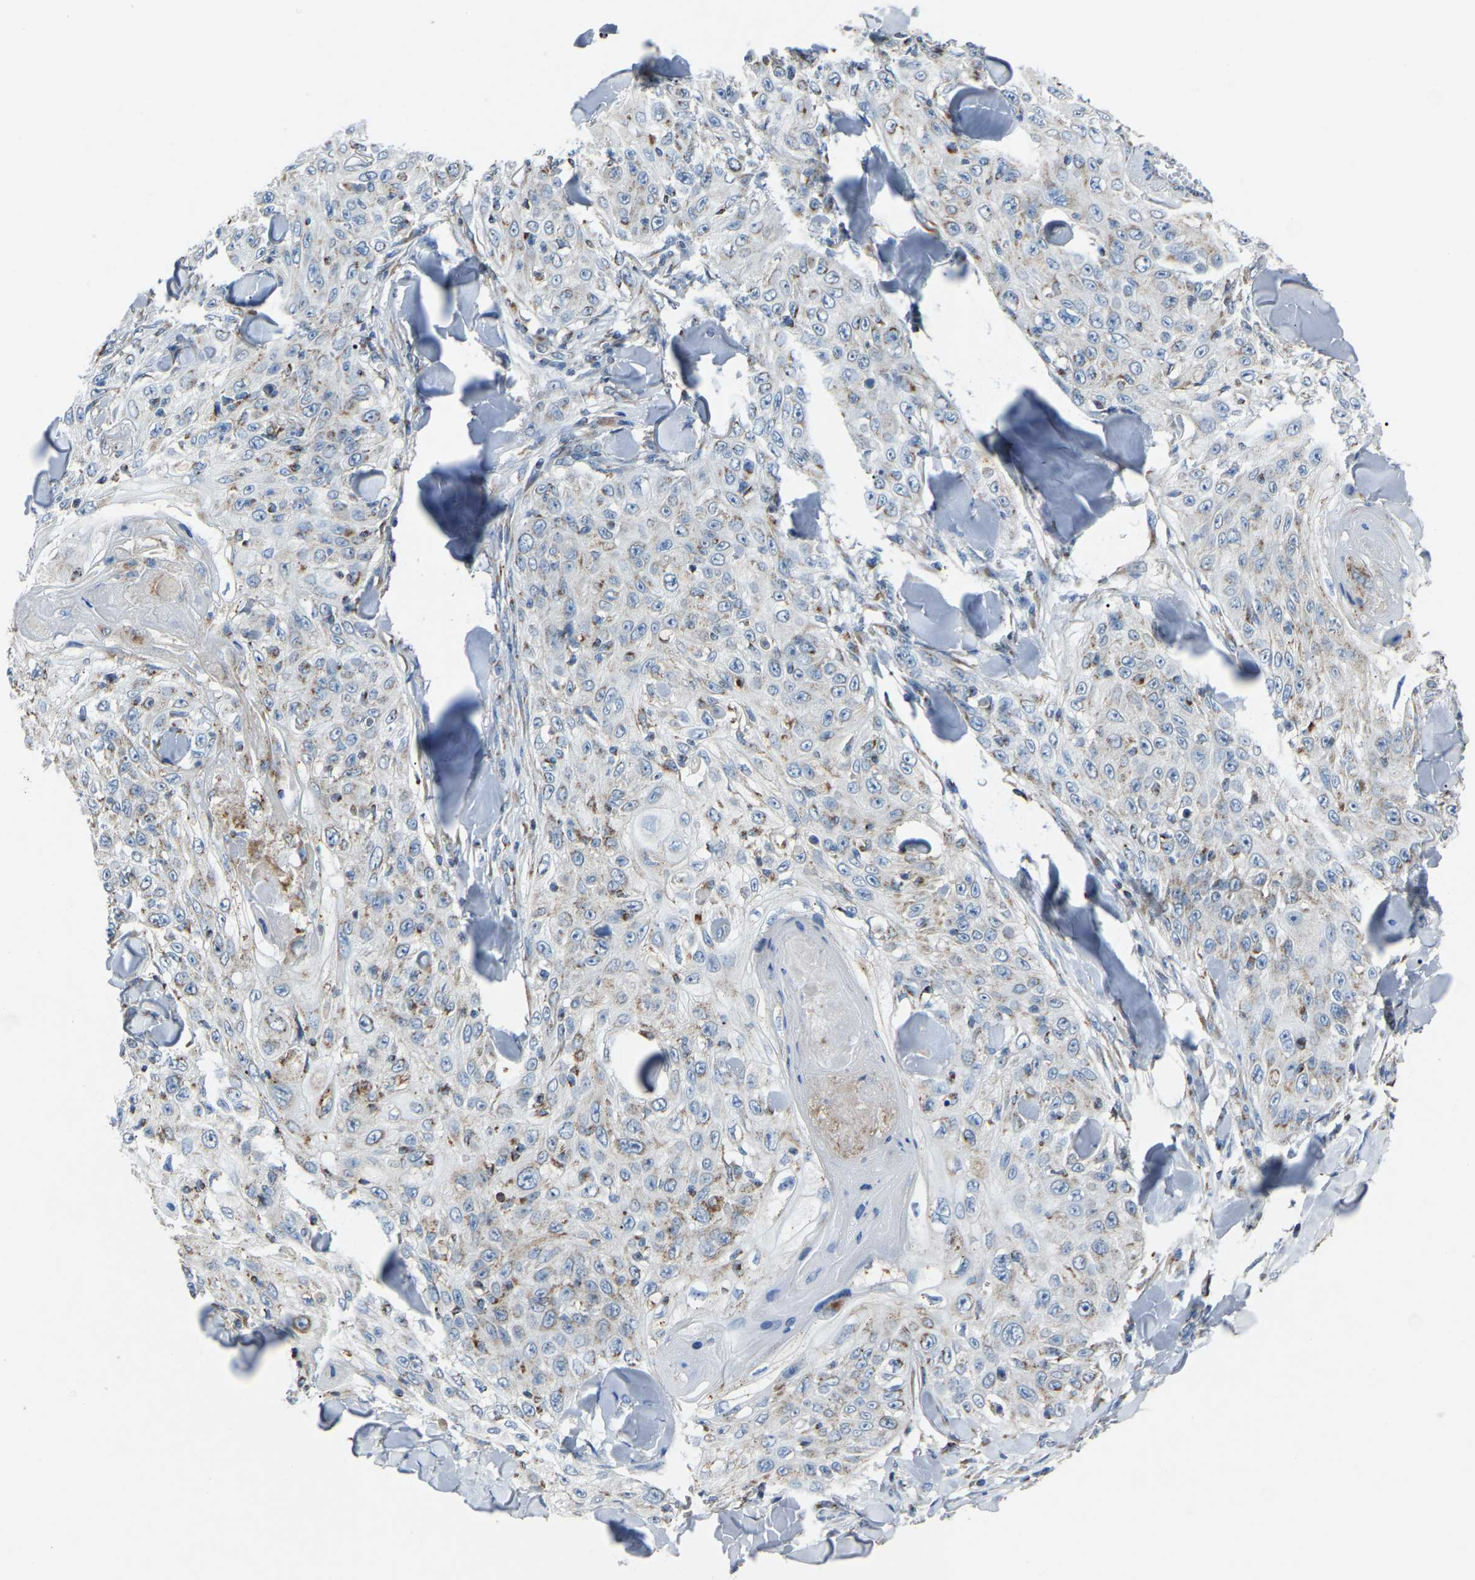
{"staining": {"intensity": "weak", "quantity": "<25%", "location": "cytoplasmic/membranous"}, "tissue": "skin cancer", "cell_type": "Tumor cells", "image_type": "cancer", "snomed": [{"axis": "morphology", "description": "Squamous cell carcinoma, NOS"}, {"axis": "topography", "description": "Skin"}], "caption": "Protein analysis of squamous cell carcinoma (skin) shows no significant expression in tumor cells. (Stains: DAB immunohistochemistry with hematoxylin counter stain, Microscopy: brightfield microscopy at high magnification).", "gene": "CANT1", "patient": {"sex": "male", "age": 86}}